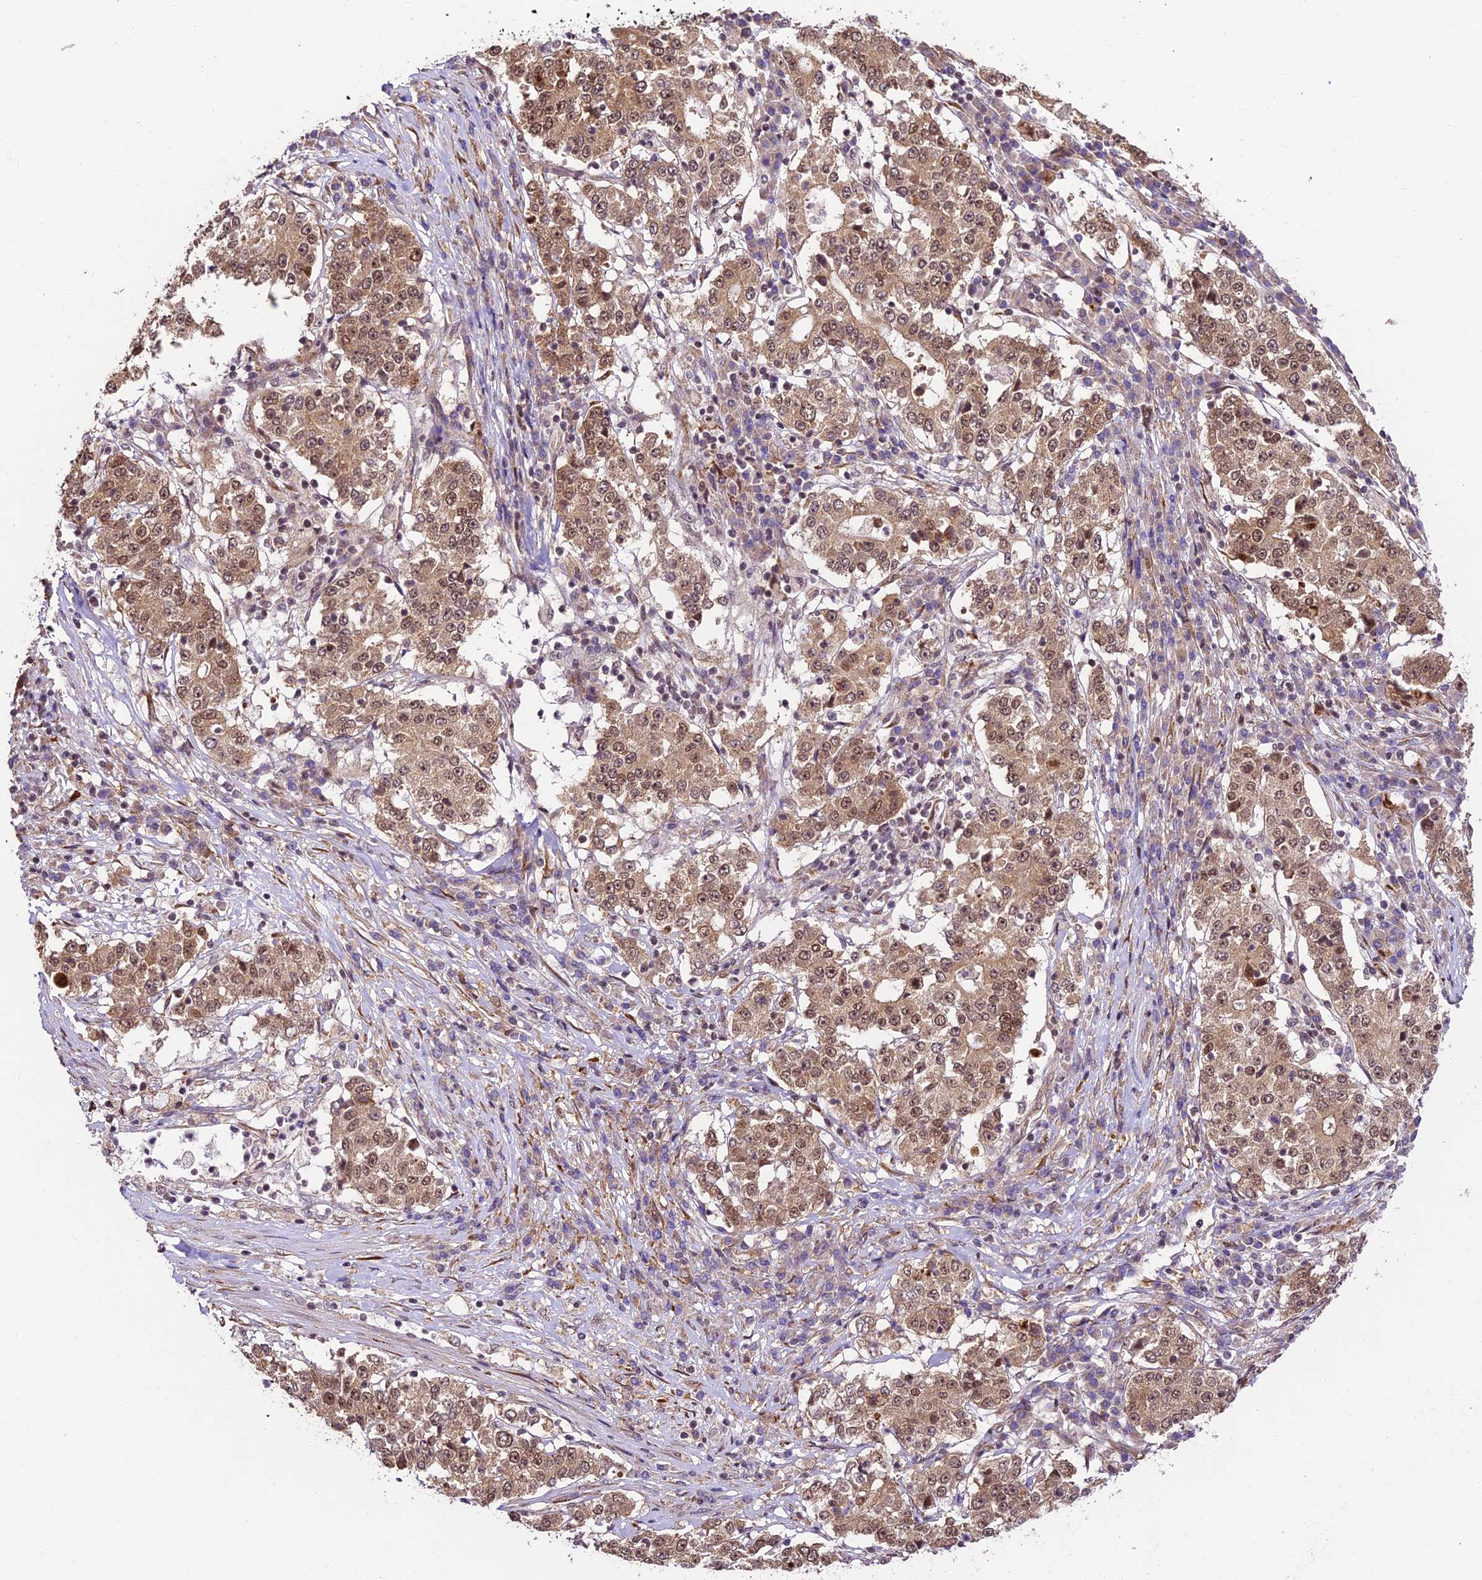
{"staining": {"intensity": "moderate", "quantity": ">75%", "location": "cytoplasmic/membranous,nuclear"}, "tissue": "stomach cancer", "cell_type": "Tumor cells", "image_type": "cancer", "snomed": [{"axis": "morphology", "description": "Adenocarcinoma, NOS"}, {"axis": "topography", "description": "Stomach"}], "caption": "Protein expression analysis of stomach adenocarcinoma shows moderate cytoplasmic/membranous and nuclear positivity in approximately >75% of tumor cells.", "gene": "TRIM22", "patient": {"sex": "male", "age": 59}}